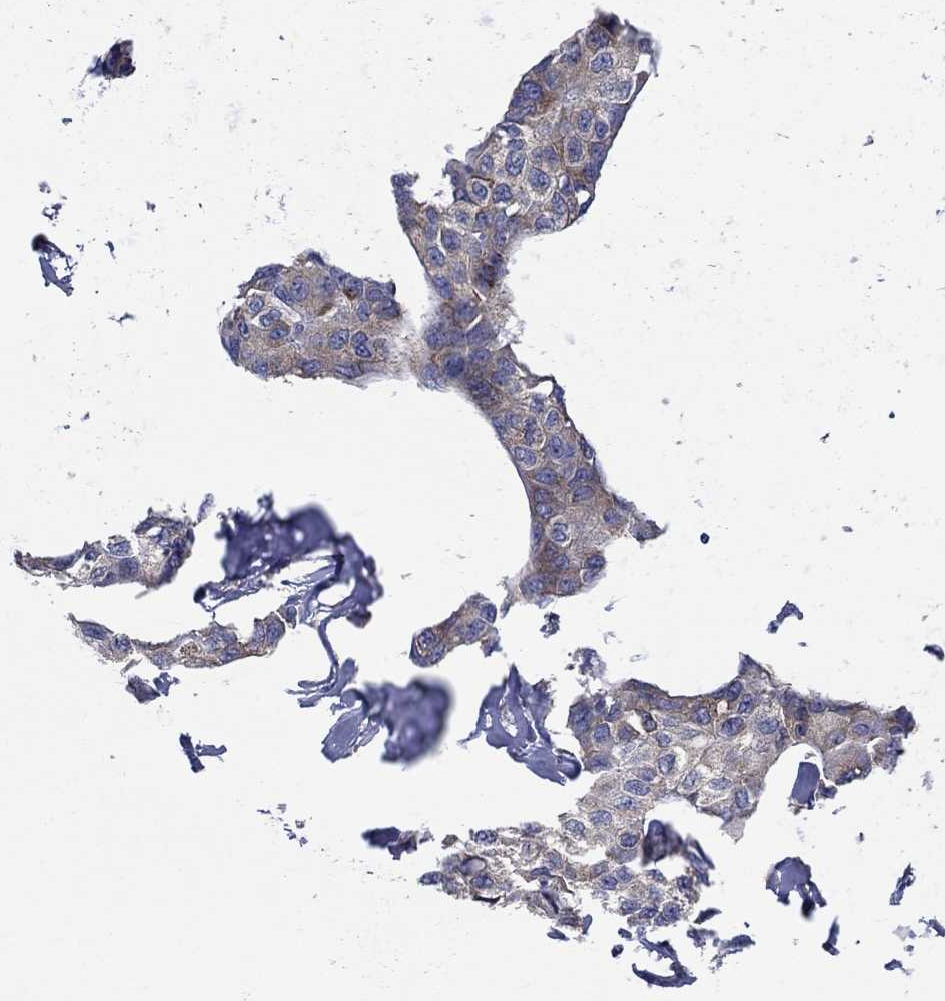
{"staining": {"intensity": "moderate", "quantity": "<25%", "location": "cytoplasmic/membranous"}, "tissue": "breast cancer", "cell_type": "Tumor cells", "image_type": "cancer", "snomed": [{"axis": "morphology", "description": "Duct carcinoma"}, {"axis": "topography", "description": "Breast"}], "caption": "IHC staining of breast cancer, which displays low levels of moderate cytoplasmic/membranous expression in about <25% of tumor cells indicating moderate cytoplasmic/membranous protein expression. The staining was performed using DAB (3,3'-diaminobenzidine) (brown) for protein detection and nuclei were counterstained in hematoxylin (blue).", "gene": "TMEM59", "patient": {"sex": "female", "age": 80}}